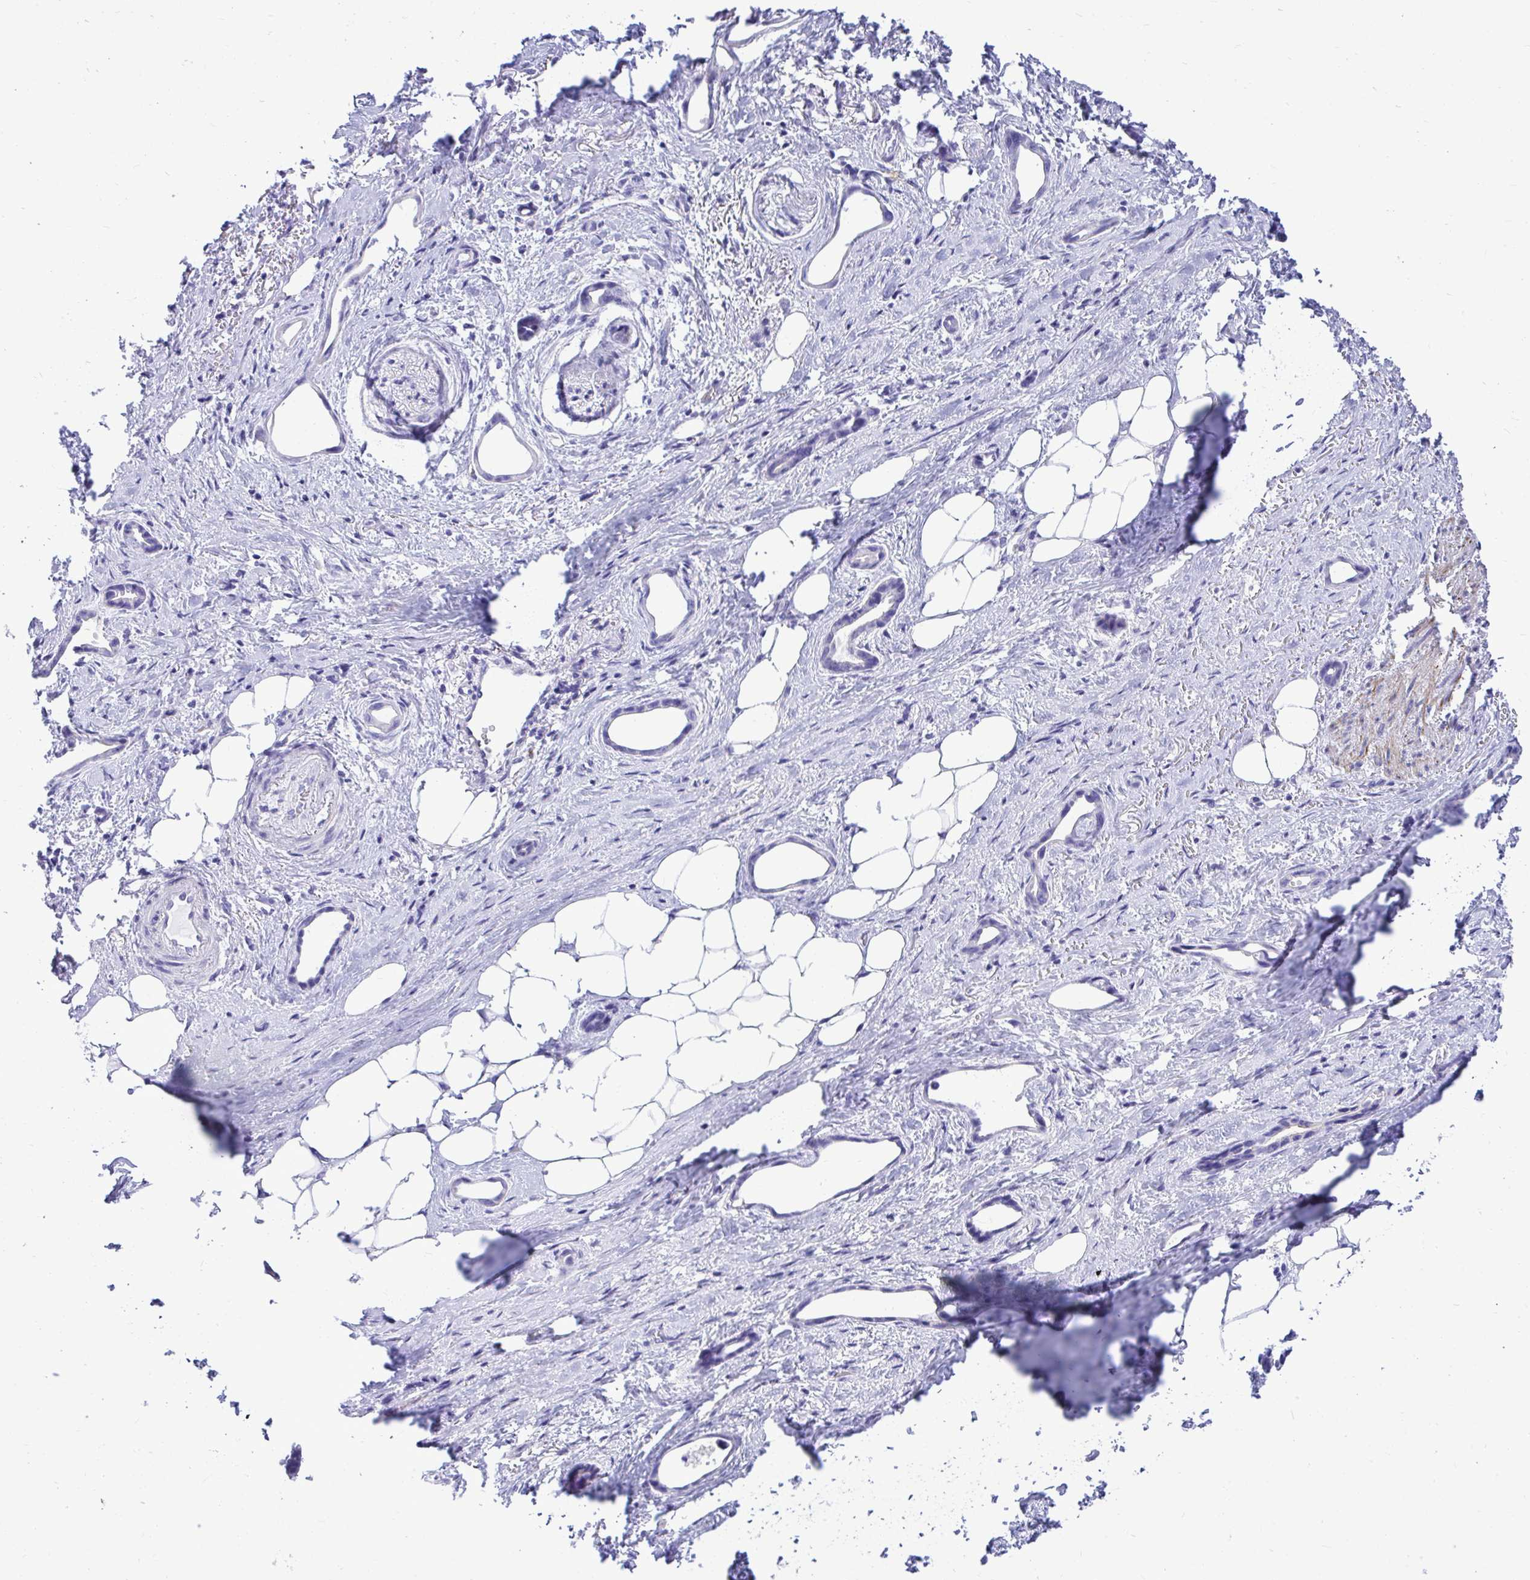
{"staining": {"intensity": "negative", "quantity": "none", "location": "none"}, "tissue": "stomach cancer", "cell_type": "Tumor cells", "image_type": "cancer", "snomed": [{"axis": "morphology", "description": "Adenocarcinoma, NOS"}, {"axis": "topography", "description": "Stomach, upper"}], "caption": "Immunohistochemical staining of stomach cancer (adenocarcinoma) demonstrates no significant positivity in tumor cells.", "gene": "ABCG2", "patient": {"sex": "male", "age": 62}}